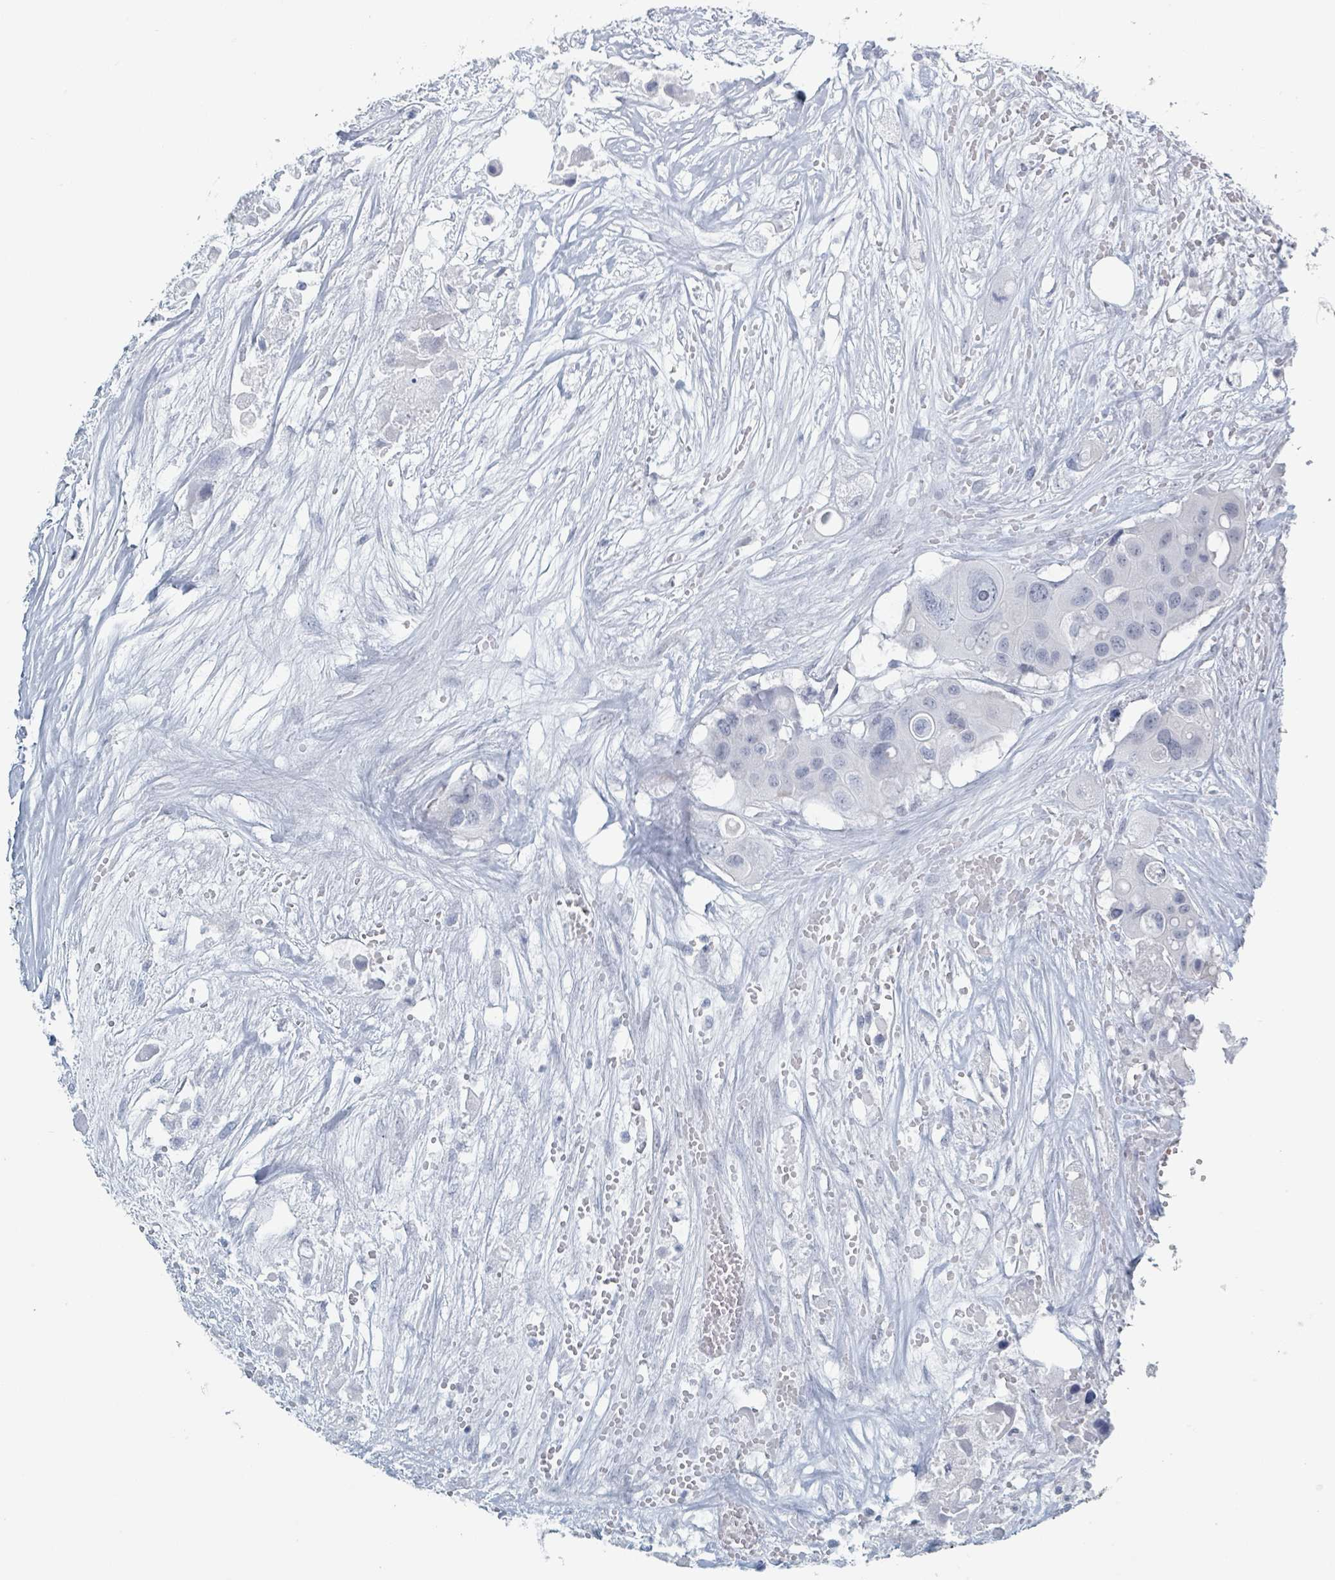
{"staining": {"intensity": "negative", "quantity": "none", "location": "none"}, "tissue": "colorectal cancer", "cell_type": "Tumor cells", "image_type": "cancer", "snomed": [{"axis": "morphology", "description": "Adenocarcinoma, NOS"}, {"axis": "topography", "description": "Colon"}], "caption": "Tumor cells show no significant protein positivity in colorectal cancer.", "gene": "GPR15LG", "patient": {"sex": "male", "age": 77}}